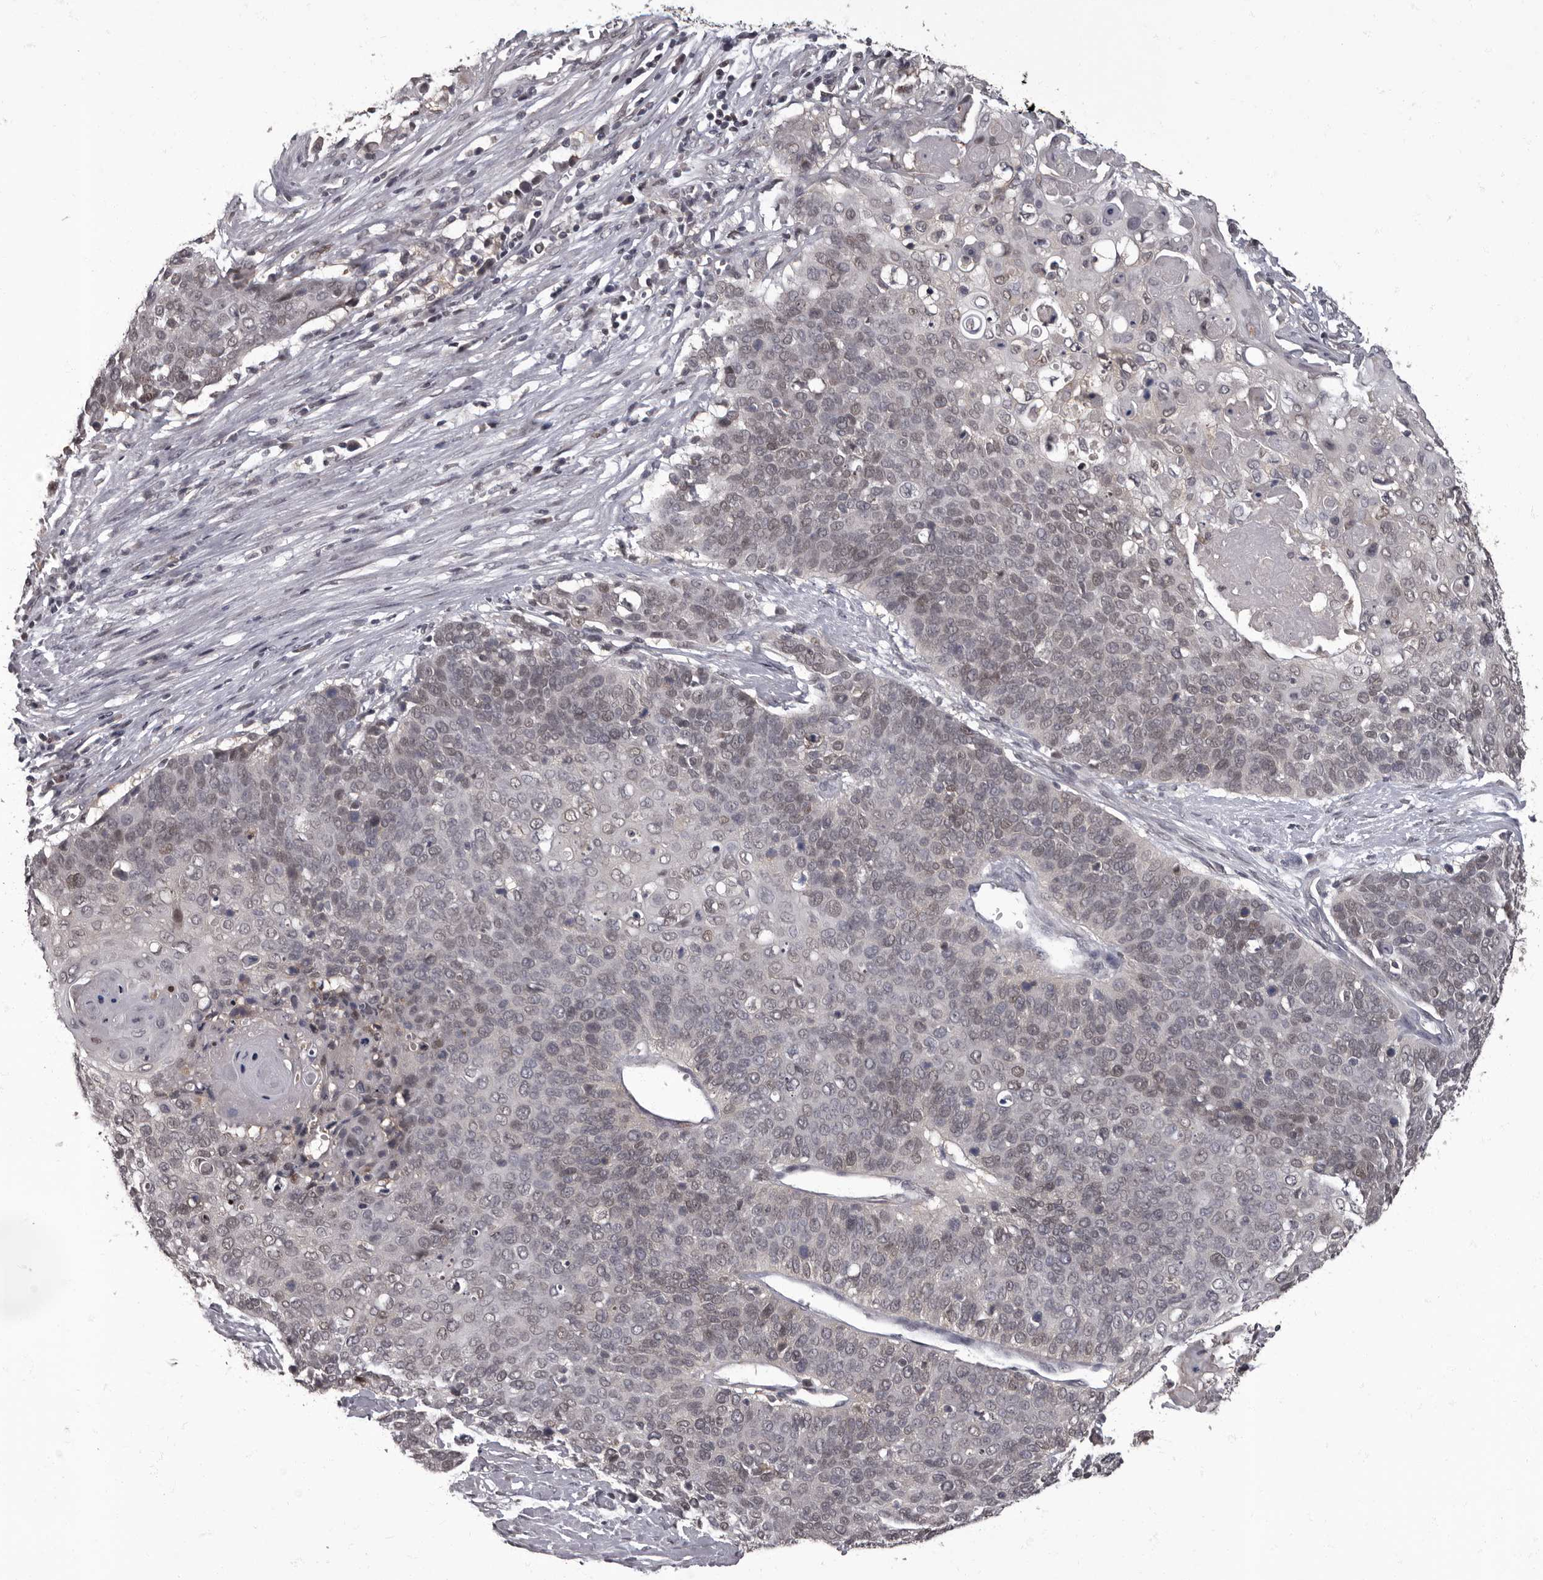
{"staining": {"intensity": "weak", "quantity": "25%-75%", "location": "nuclear"}, "tissue": "cervical cancer", "cell_type": "Tumor cells", "image_type": "cancer", "snomed": [{"axis": "morphology", "description": "Squamous cell carcinoma, NOS"}, {"axis": "topography", "description": "Cervix"}], "caption": "Squamous cell carcinoma (cervical) was stained to show a protein in brown. There is low levels of weak nuclear positivity in approximately 25%-75% of tumor cells.", "gene": "C1orf50", "patient": {"sex": "female", "age": 39}}